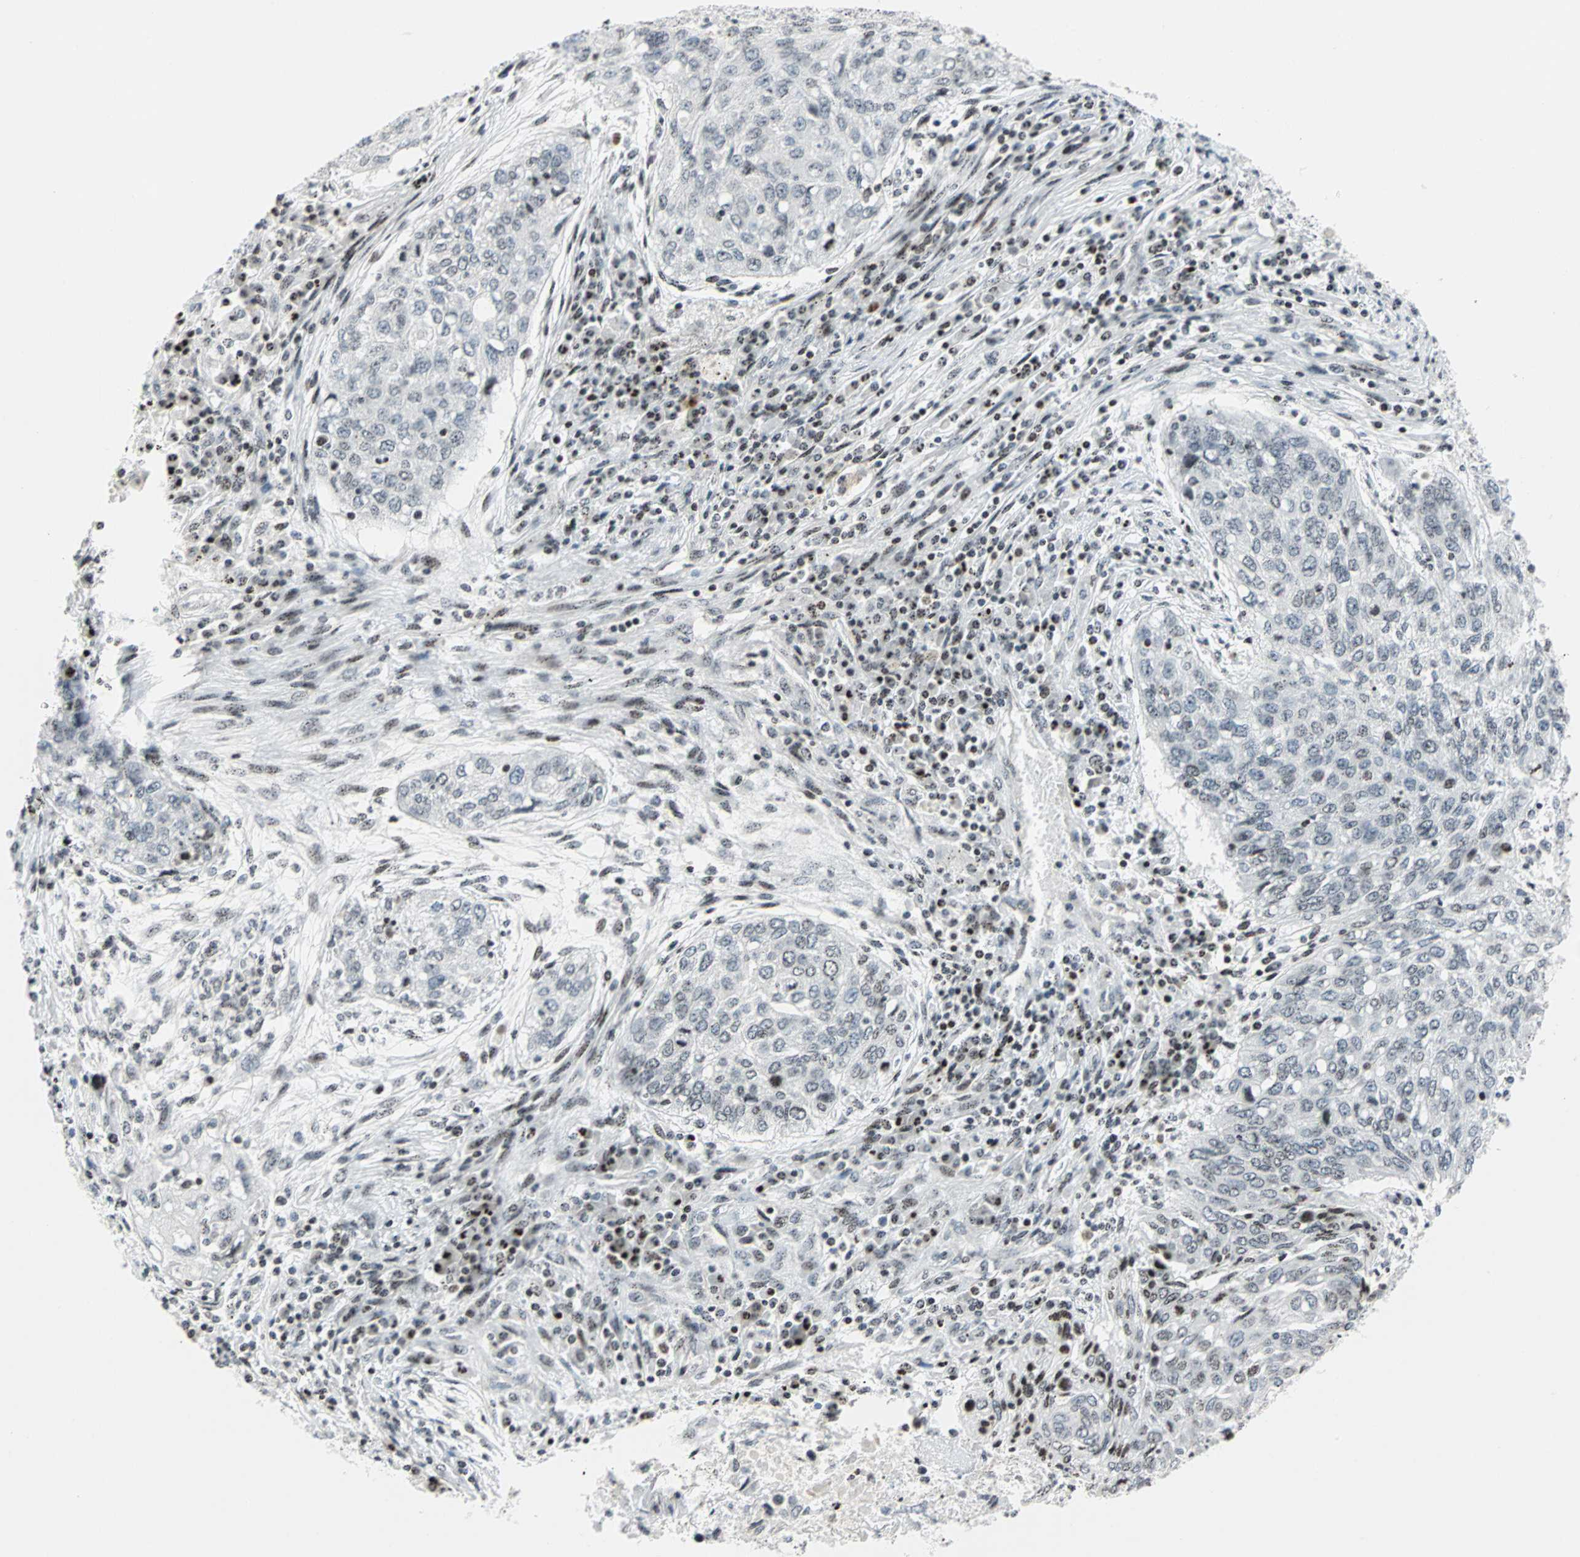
{"staining": {"intensity": "weak", "quantity": "25%-75%", "location": "nuclear"}, "tissue": "lung cancer", "cell_type": "Tumor cells", "image_type": "cancer", "snomed": [{"axis": "morphology", "description": "Squamous cell carcinoma, NOS"}, {"axis": "topography", "description": "Lung"}], "caption": "Lung cancer stained for a protein (brown) displays weak nuclear positive staining in about 25%-75% of tumor cells.", "gene": "CENPA", "patient": {"sex": "female", "age": 63}}